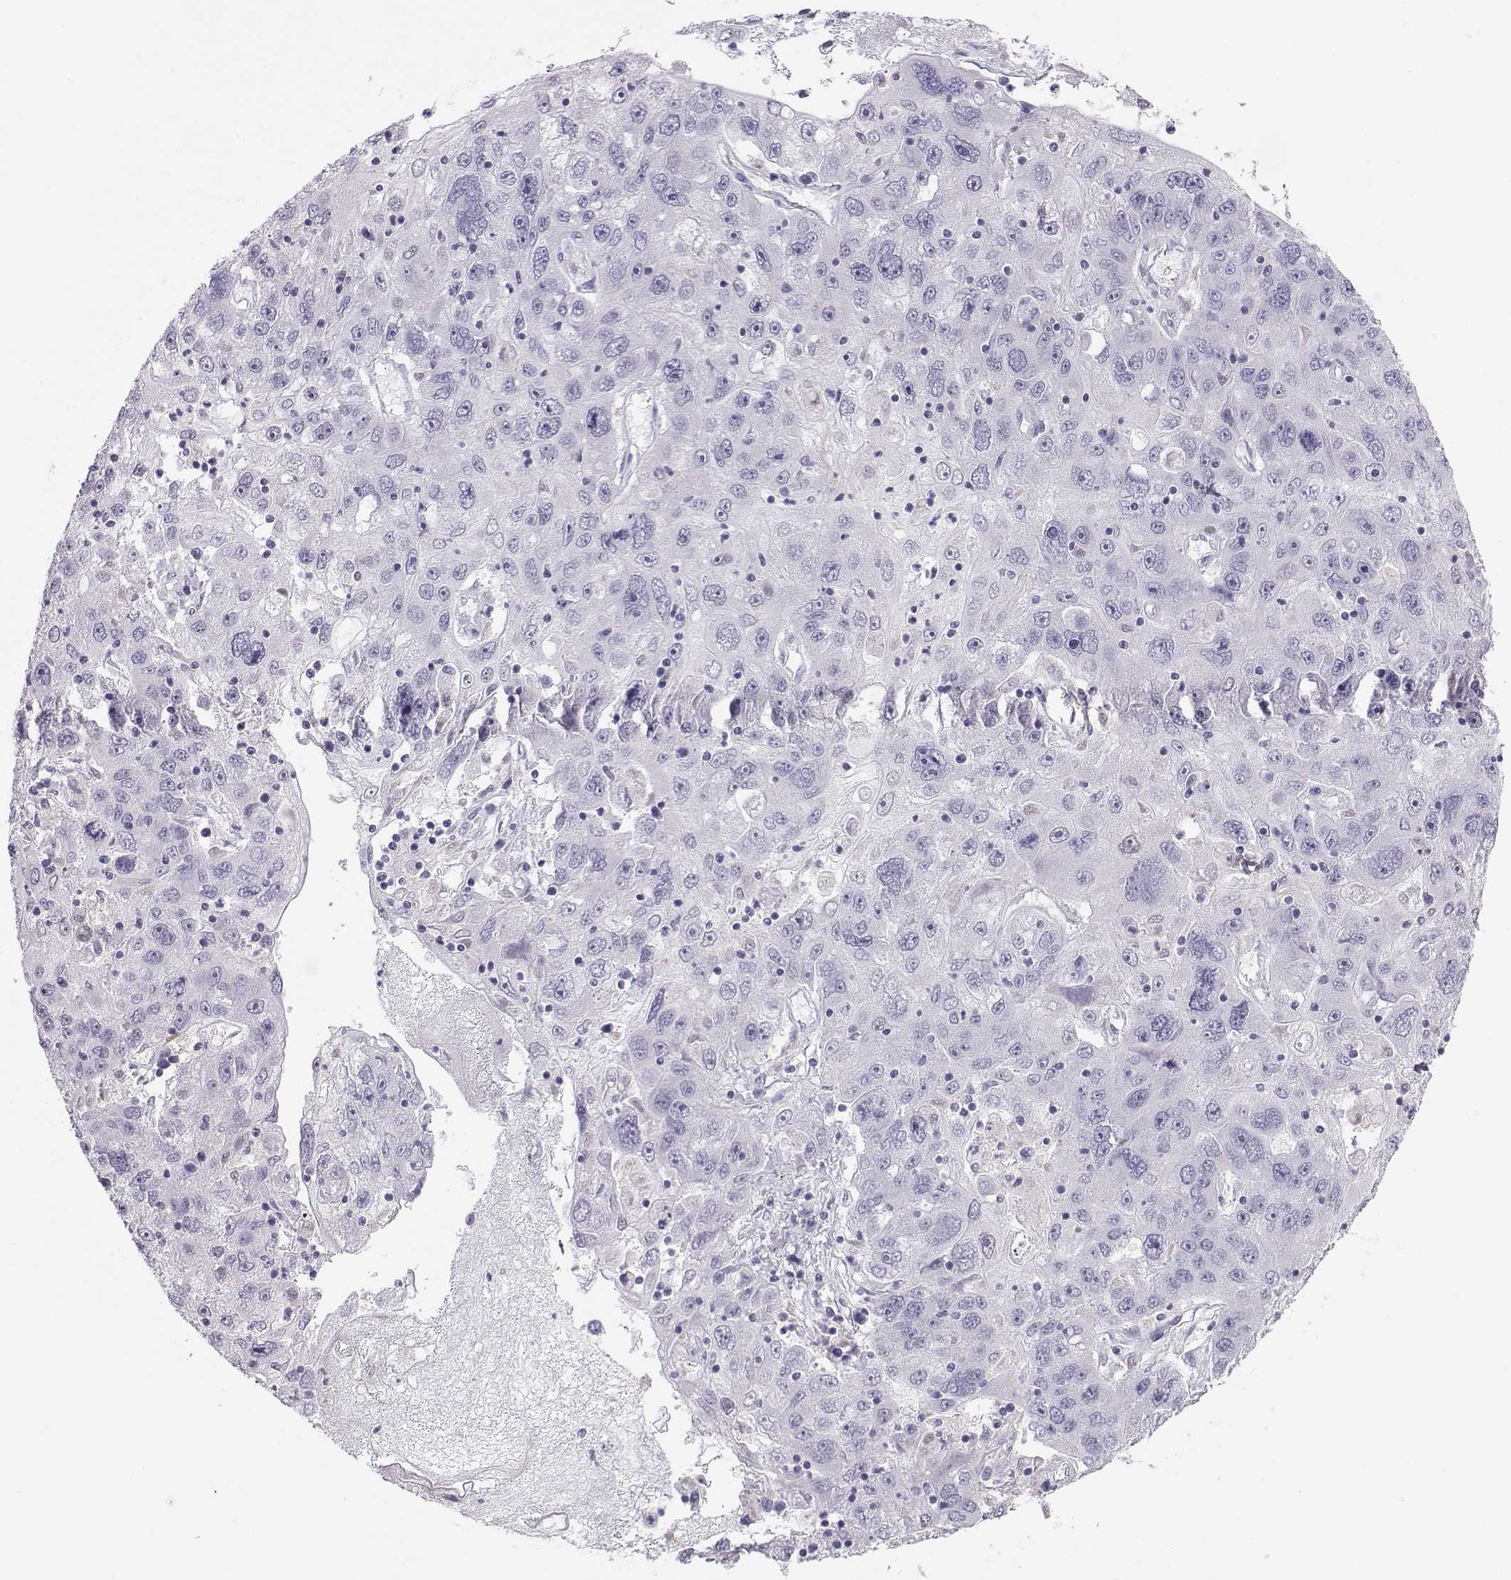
{"staining": {"intensity": "negative", "quantity": "none", "location": "none"}, "tissue": "stomach cancer", "cell_type": "Tumor cells", "image_type": "cancer", "snomed": [{"axis": "morphology", "description": "Adenocarcinoma, NOS"}, {"axis": "topography", "description": "Stomach"}], "caption": "Stomach adenocarcinoma was stained to show a protein in brown. There is no significant staining in tumor cells.", "gene": "DCLK3", "patient": {"sex": "male", "age": 56}}